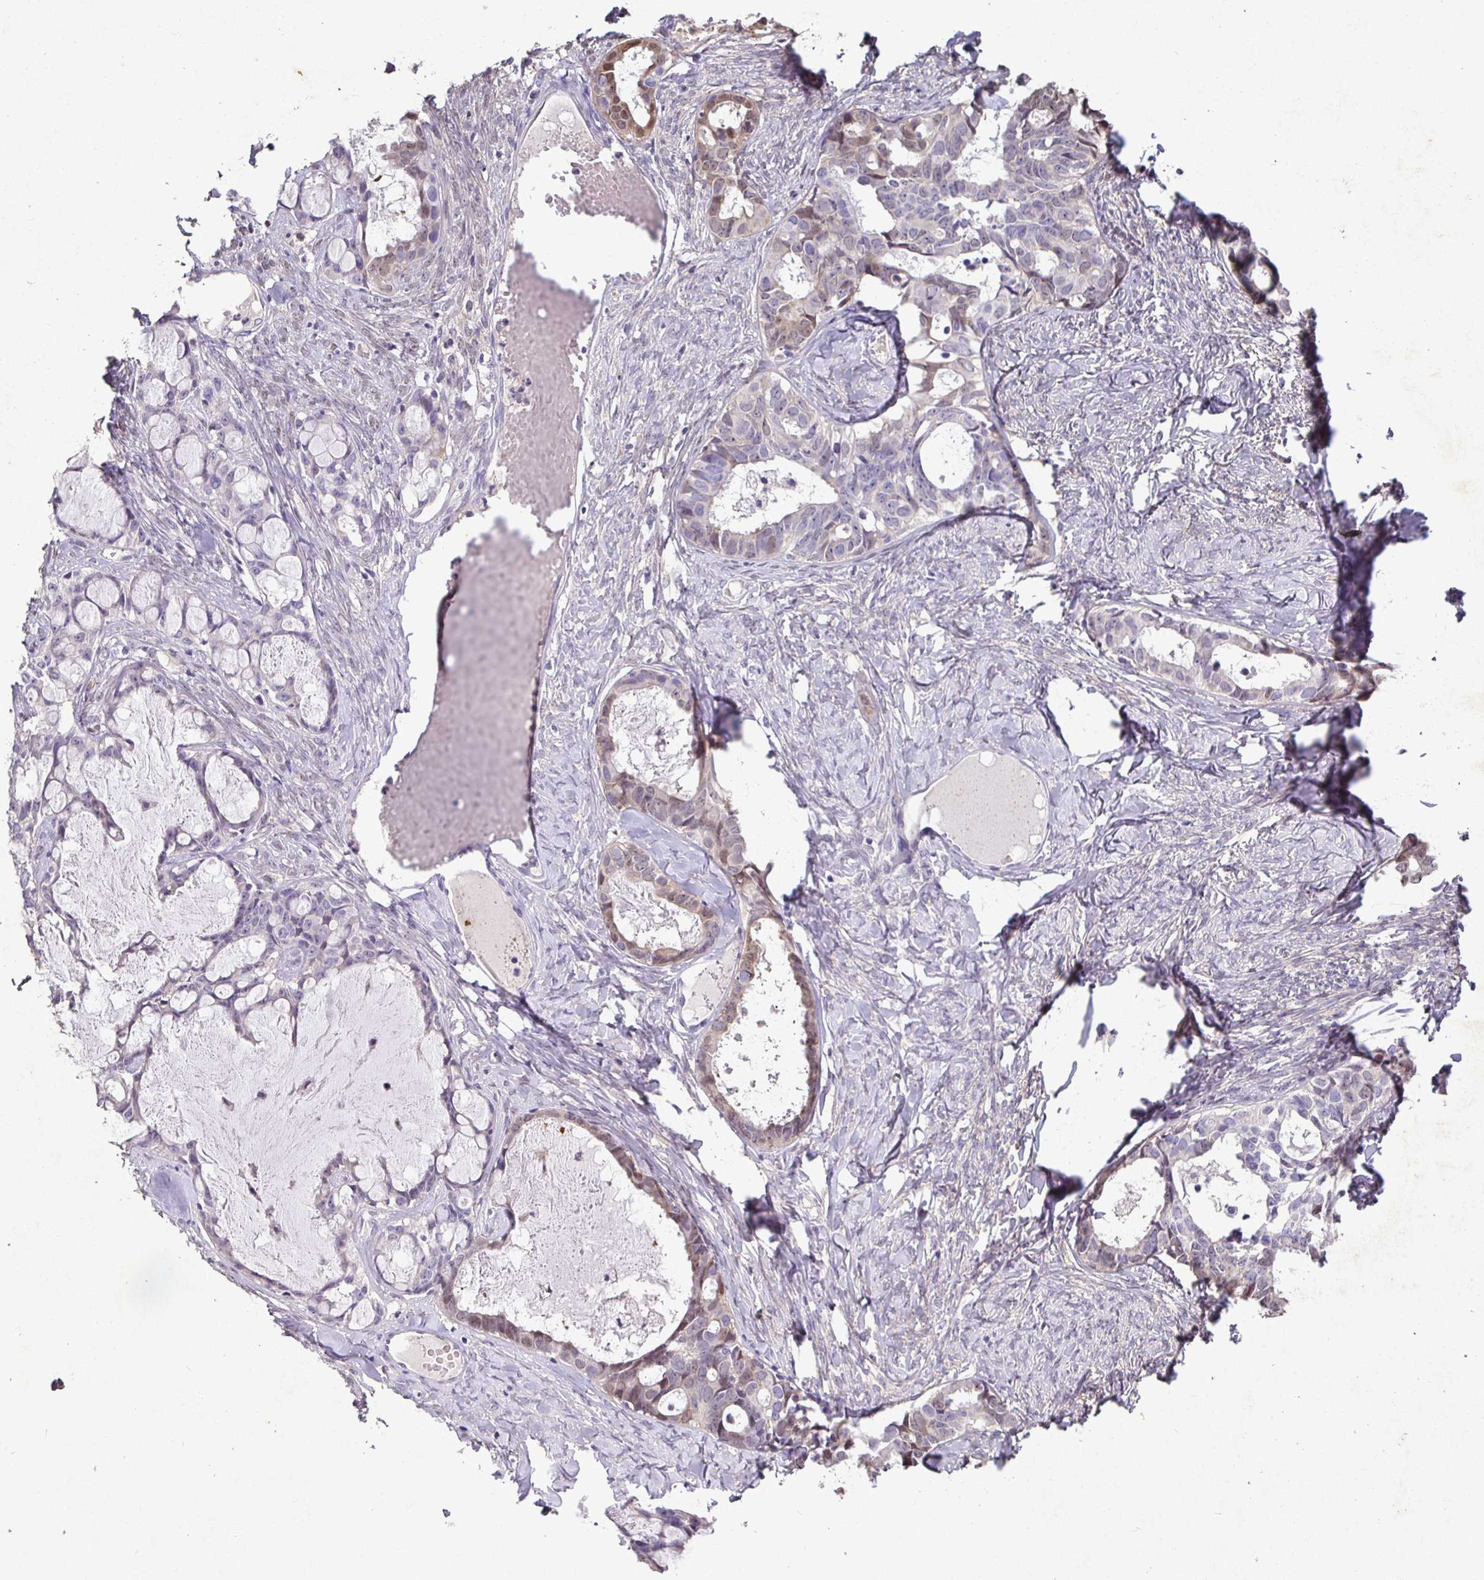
{"staining": {"intensity": "weak", "quantity": "<25%", "location": "nuclear"}, "tissue": "ovarian cancer", "cell_type": "Tumor cells", "image_type": "cancer", "snomed": [{"axis": "morphology", "description": "Cystadenocarcinoma, serous, NOS"}, {"axis": "topography", "description": "Ovary"}], "caption": "The immunohistochemistry photomicrograph has no significant staining in tumor cells of serous cystadenocarcinoma (ovarian) tissue. (Brightfield microscopy of DAB IHC at high magnification).", "gene": "SHISA4", "patient": {"sex": "female", "age": 69}}